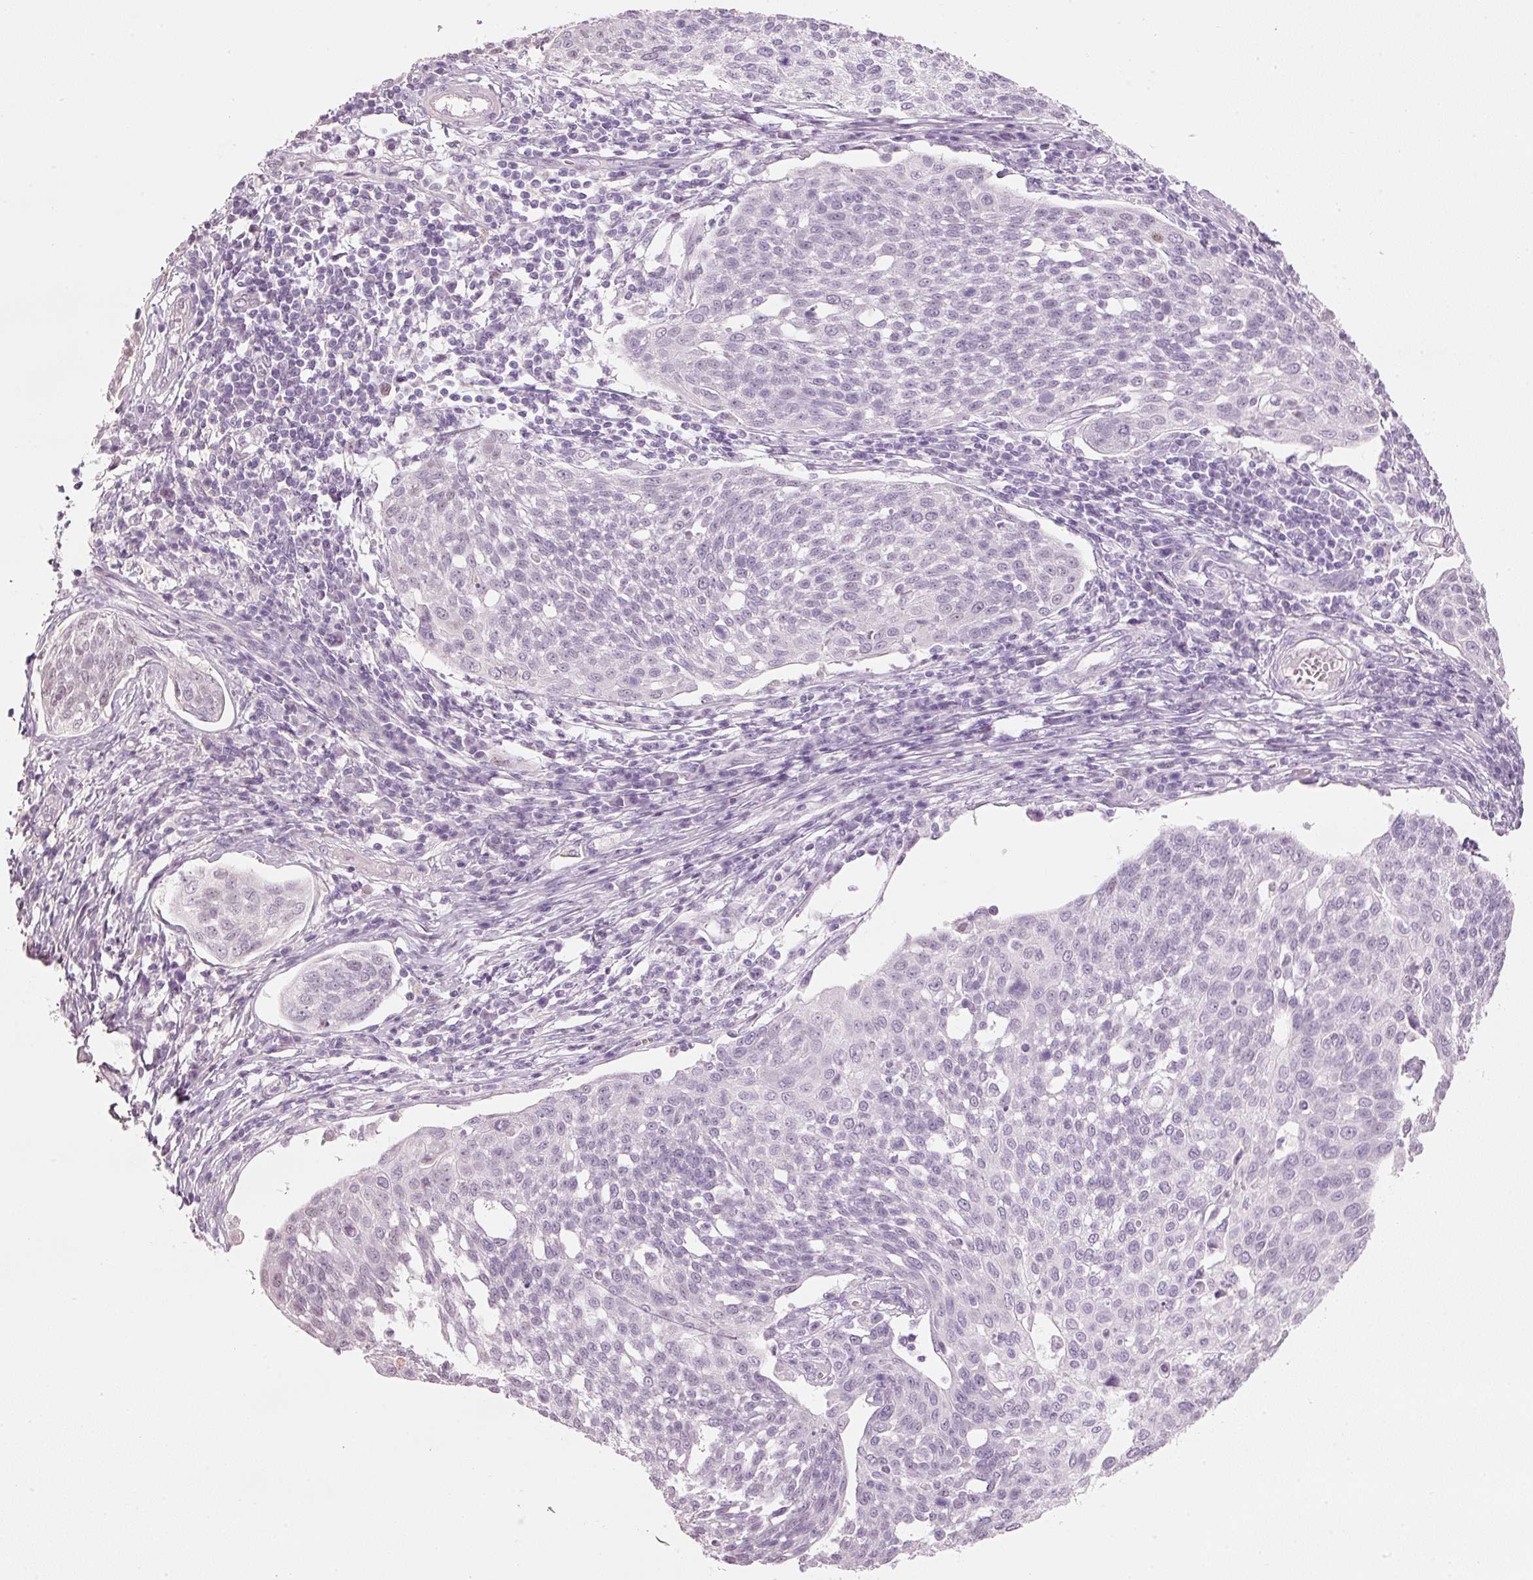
{"staining": {"intensity": "weak", "quantity": "<25%", "location": "nuclear"}, "tissue": "cervical cancer", "cell_type": "Tumor cells", "image_type": "cancer", "snomed": [{"axis": "morphology", "description": "Squamous cell carcinoma, NOS"}, {"axis": "topography", "description": "Cervix"}], "caption": "Tumor cells are negative for protein expression in human cervical squamous cell carcinoma. (Brightfield microscopy of DAB immunohistochemistry (IHC) at high magnification).", "gene": "TREX2", "patient": {"sex": "female", "age": 34}}